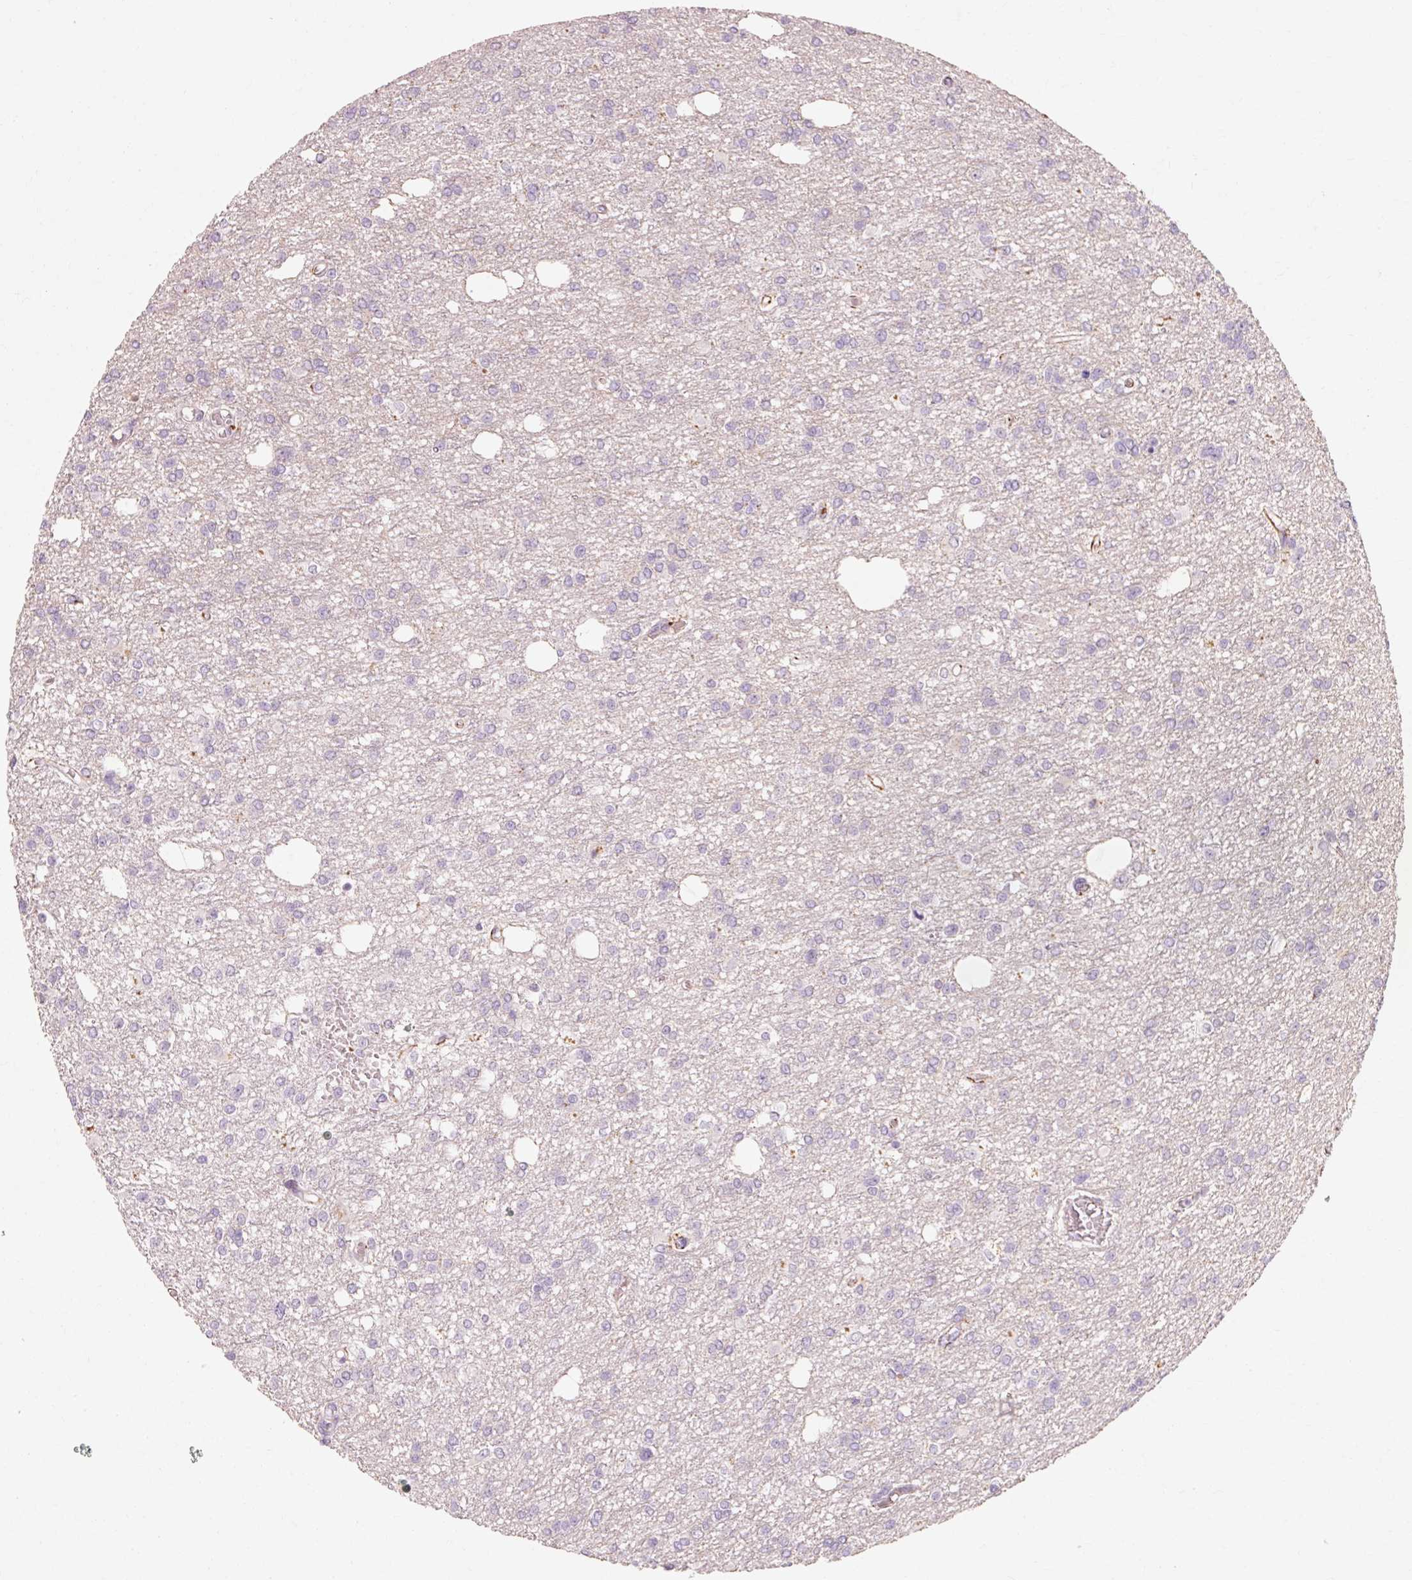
{"staining": {"intensity": "negative", "quantity": "none", "location": "none"}, "tissue": "glioma", "cell_type": "Tumor cells", "image_type": "cancer", "snomed": [{"axis": "morphology", "description": "Glioma, malignant, Low grade"}, {"axis": "topography", "description": "Brain"}], "caption": "Immunohistochemistry of glioma exhibits no staining in tumor cells.", "gene": "TRIM73", "patient": {"sex": "male", "age": 26}}